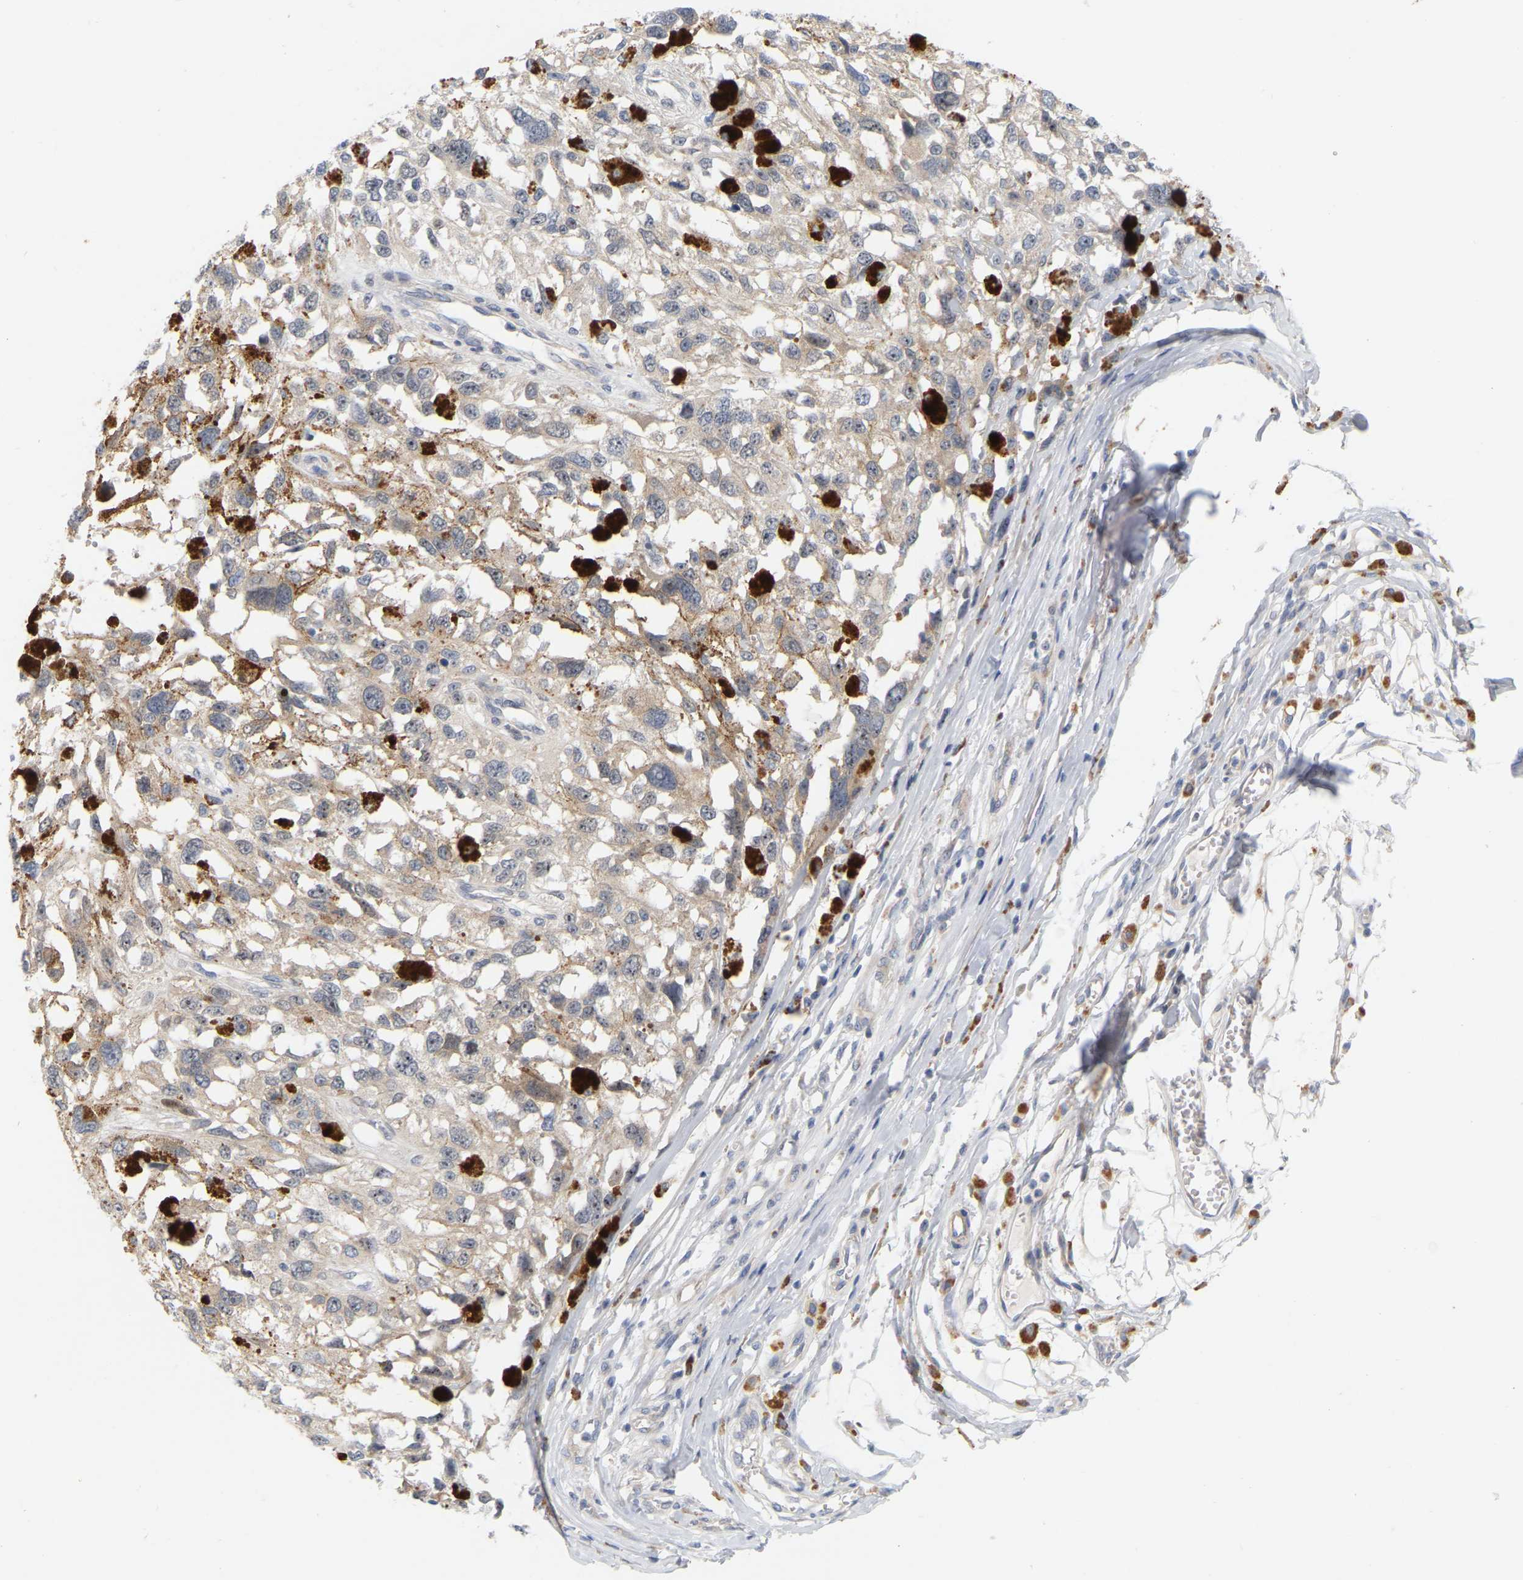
{"staining": {"intensity": "weak", "quantity": ">75%", "location": "cytoplasmic/membranous"}, "tissue": "melanoma", "cell_type": "Tumor cells", "image_type": "cancer", "snomed": [{"axis": "morphology", "description": "Malignant melanoma, Metastatic site"}, {"axis": "topography", "description": "Lymph node"}], "caption": "A brown stain shows weak cytoplasmic/membranous staining of a protein in melanoma tumor cells. (brown staining indicates protein expression, while blue staining denotes nuclei).", "gene": "MINDY4", "patient": {"sex": "male", "age": 59}}